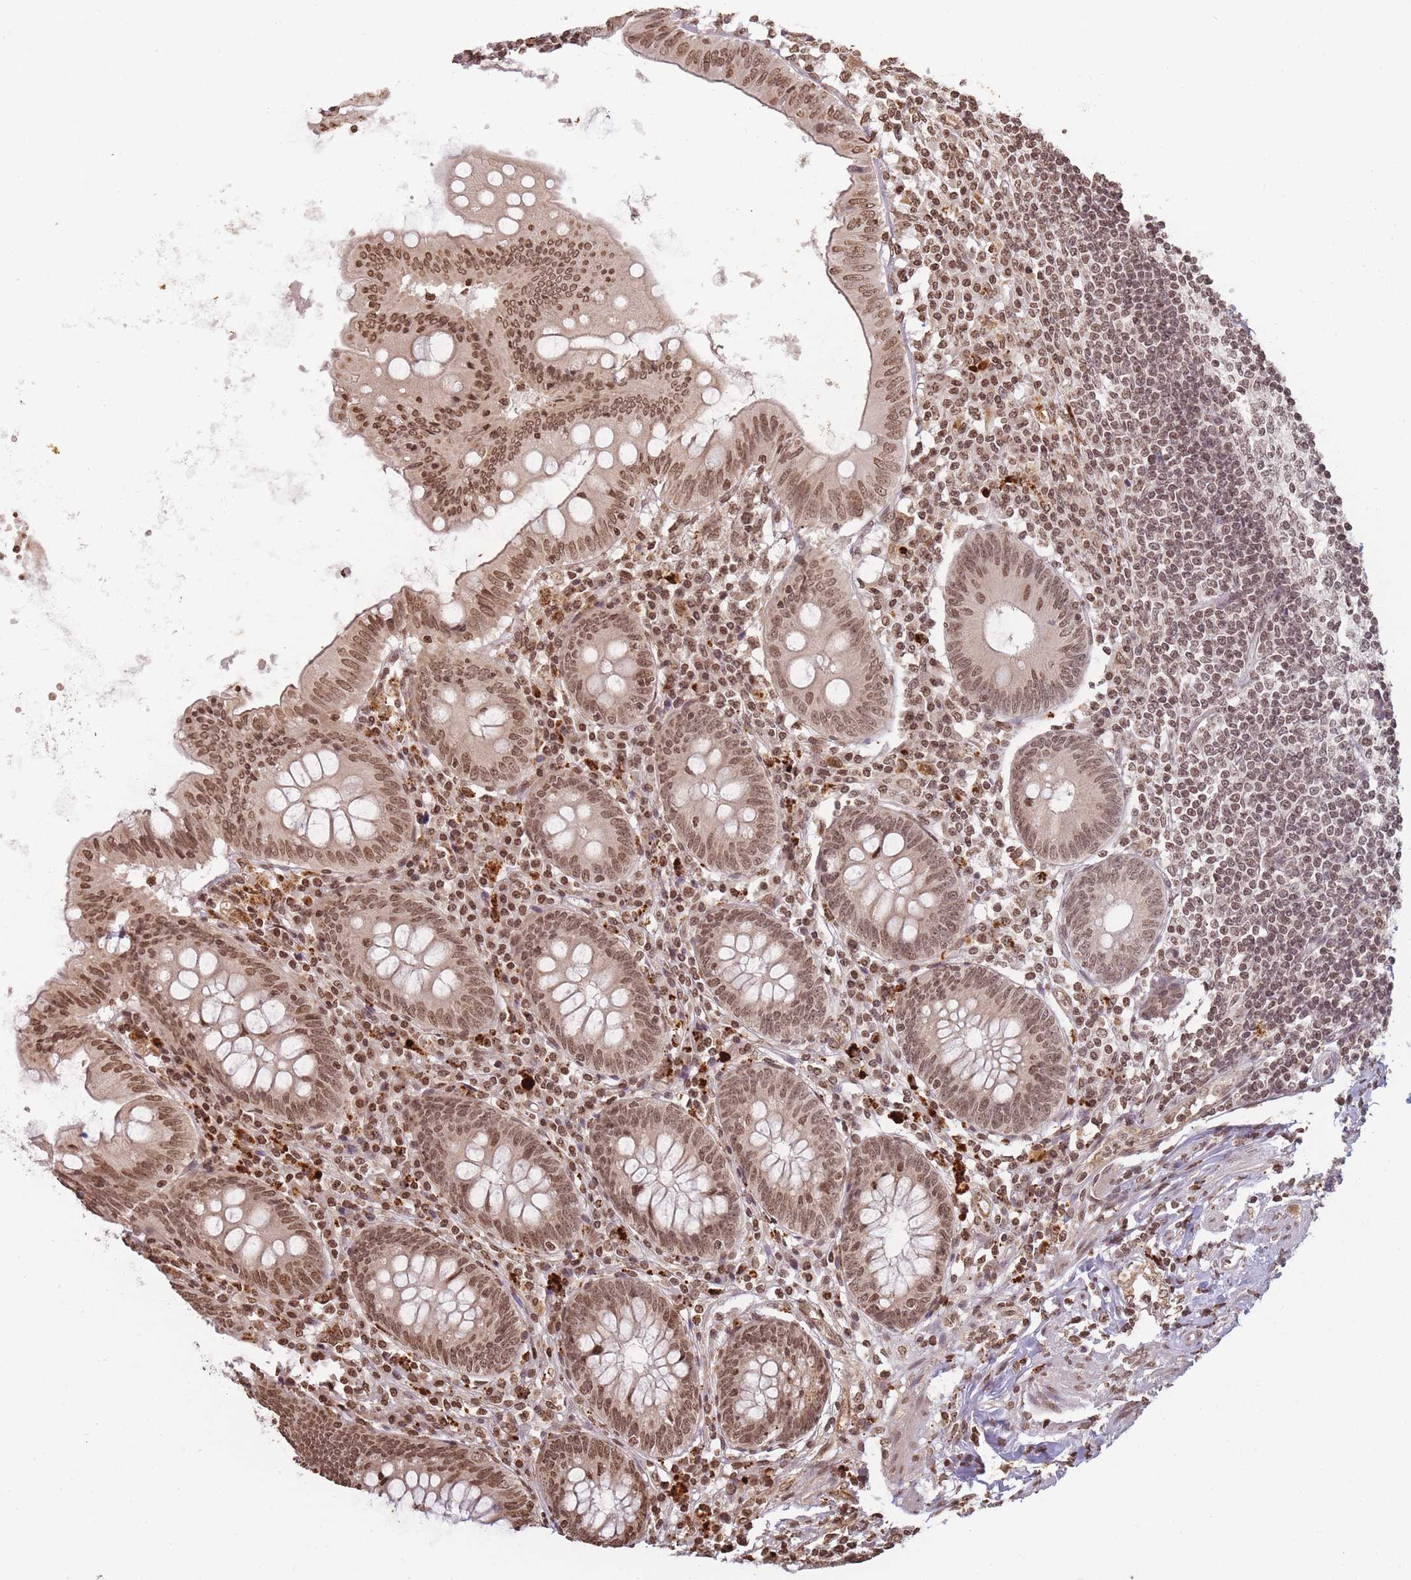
{"staining": {"intensity": "moderate", "quantity": ">75%", "location": "nuclear"}, "tissue": "appendix", "cell_type": "Glandular cells", "image_type": "normal", "snomed": [{"axis": "morphology", "description": "Normal tissue, NOS"}, {"axis": "topography", "description": "Appendix"}], "caption": "A high-resolution image shows immunohistochemistry staining of benign appendix, which displays moderate nuclear expression in approximately >75% of glandular cells.", "gene": "WWTR1", "patient": {"sex": "female", "age": 54}}